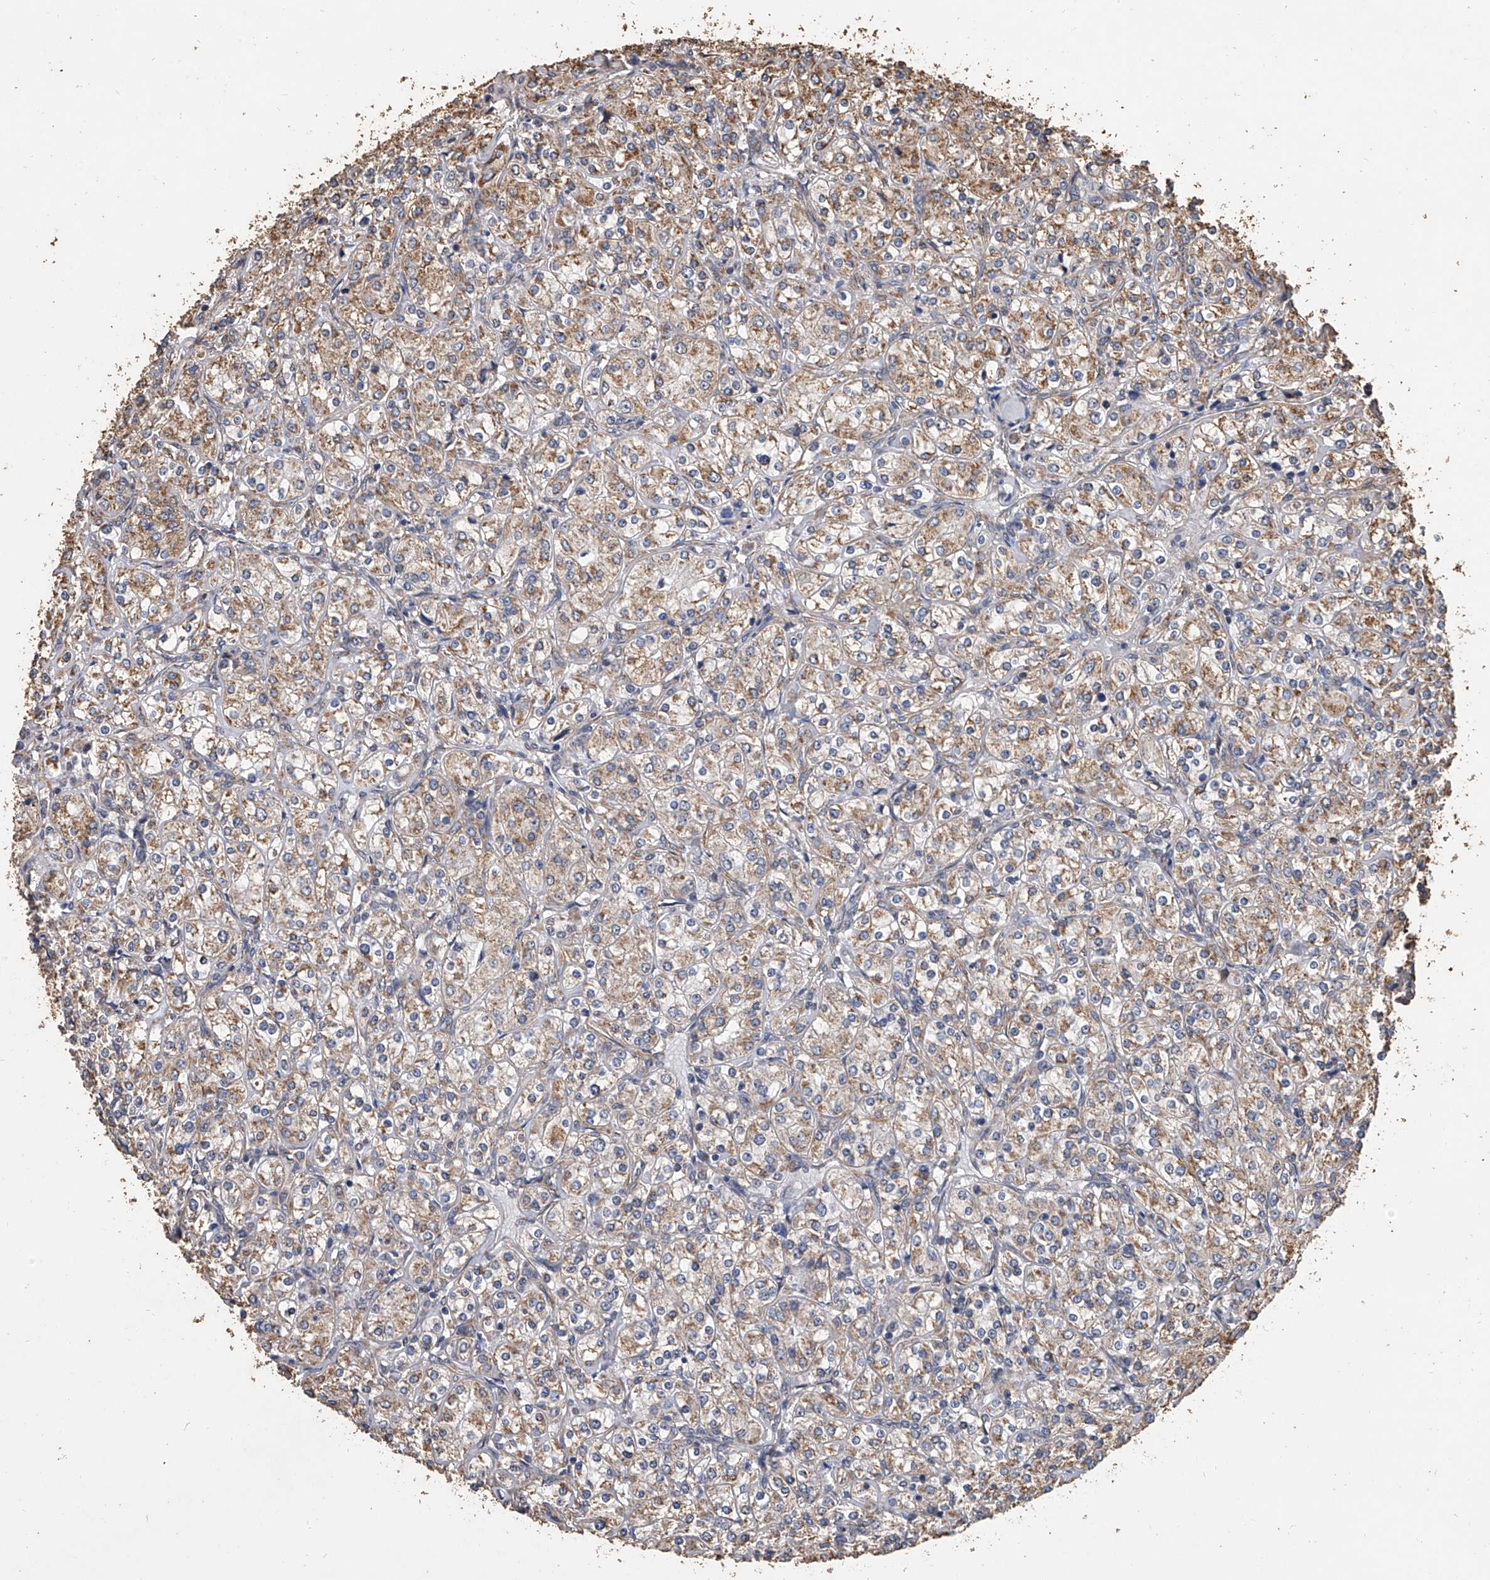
{"staining": {"intensity": "moderate", "quantity": ">75%", "location": "cytoplasmic/membranous"}, "tissue": "renal cancer", "cell_type": "Tumor cells", "image_type": "cancer", "snomed": [{"axis": "morphology", "description": "Adenocarcinoma, NOS"}, {"axis": "topography", "description": "Kidney"}], "caption": "Renal cancer (adenocarcinoma) was stained to show a protein in brown. There is medium levels of moderate cytoplasmic/membranous staining in approximately >75% of tumor cells.", "gene": "MRPL28", "patient": {"sex": "male", "age": 77}}